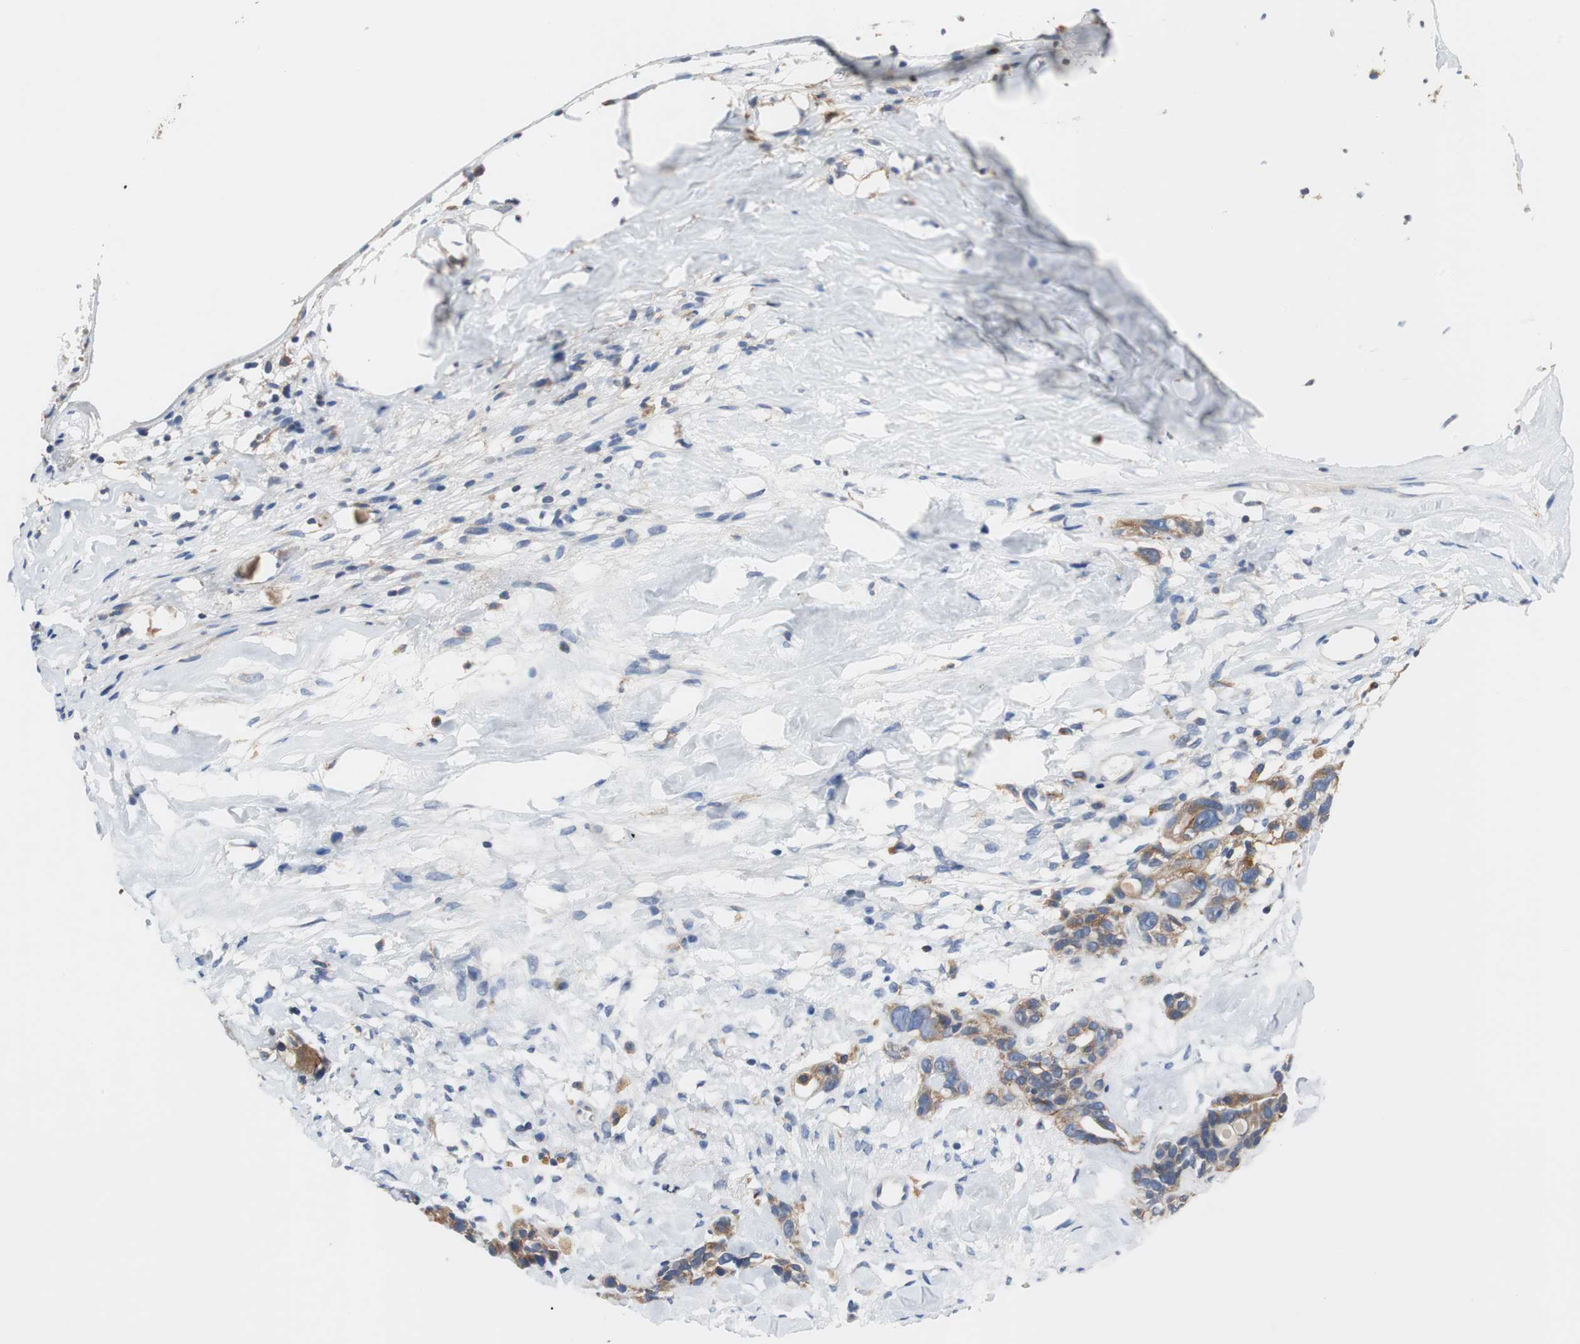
{"staining": {"intensity": "moderate", "quantity": ">75%", "location": "cytoplasmic/membranous"}, "tissue": "ovarian cancer", "cell_type": "Tumor cells", "image_type": "cancer", "snomed": [{"axis": "morphology", "description": "Cystadenocarcinoma, serous, NOS"}, {"axis": "topography", "description": "Ovary"}], "caption": "This image exhibits immunohistochemistry (IHC) staining of human ovarian serous cystadenocarcinoma, with medium moderate cytoplasmic/membranous expression in approximately >75% of tumor cells.", "gene": "VAMP8", "patient": {"sex": "female", "age": 66}}